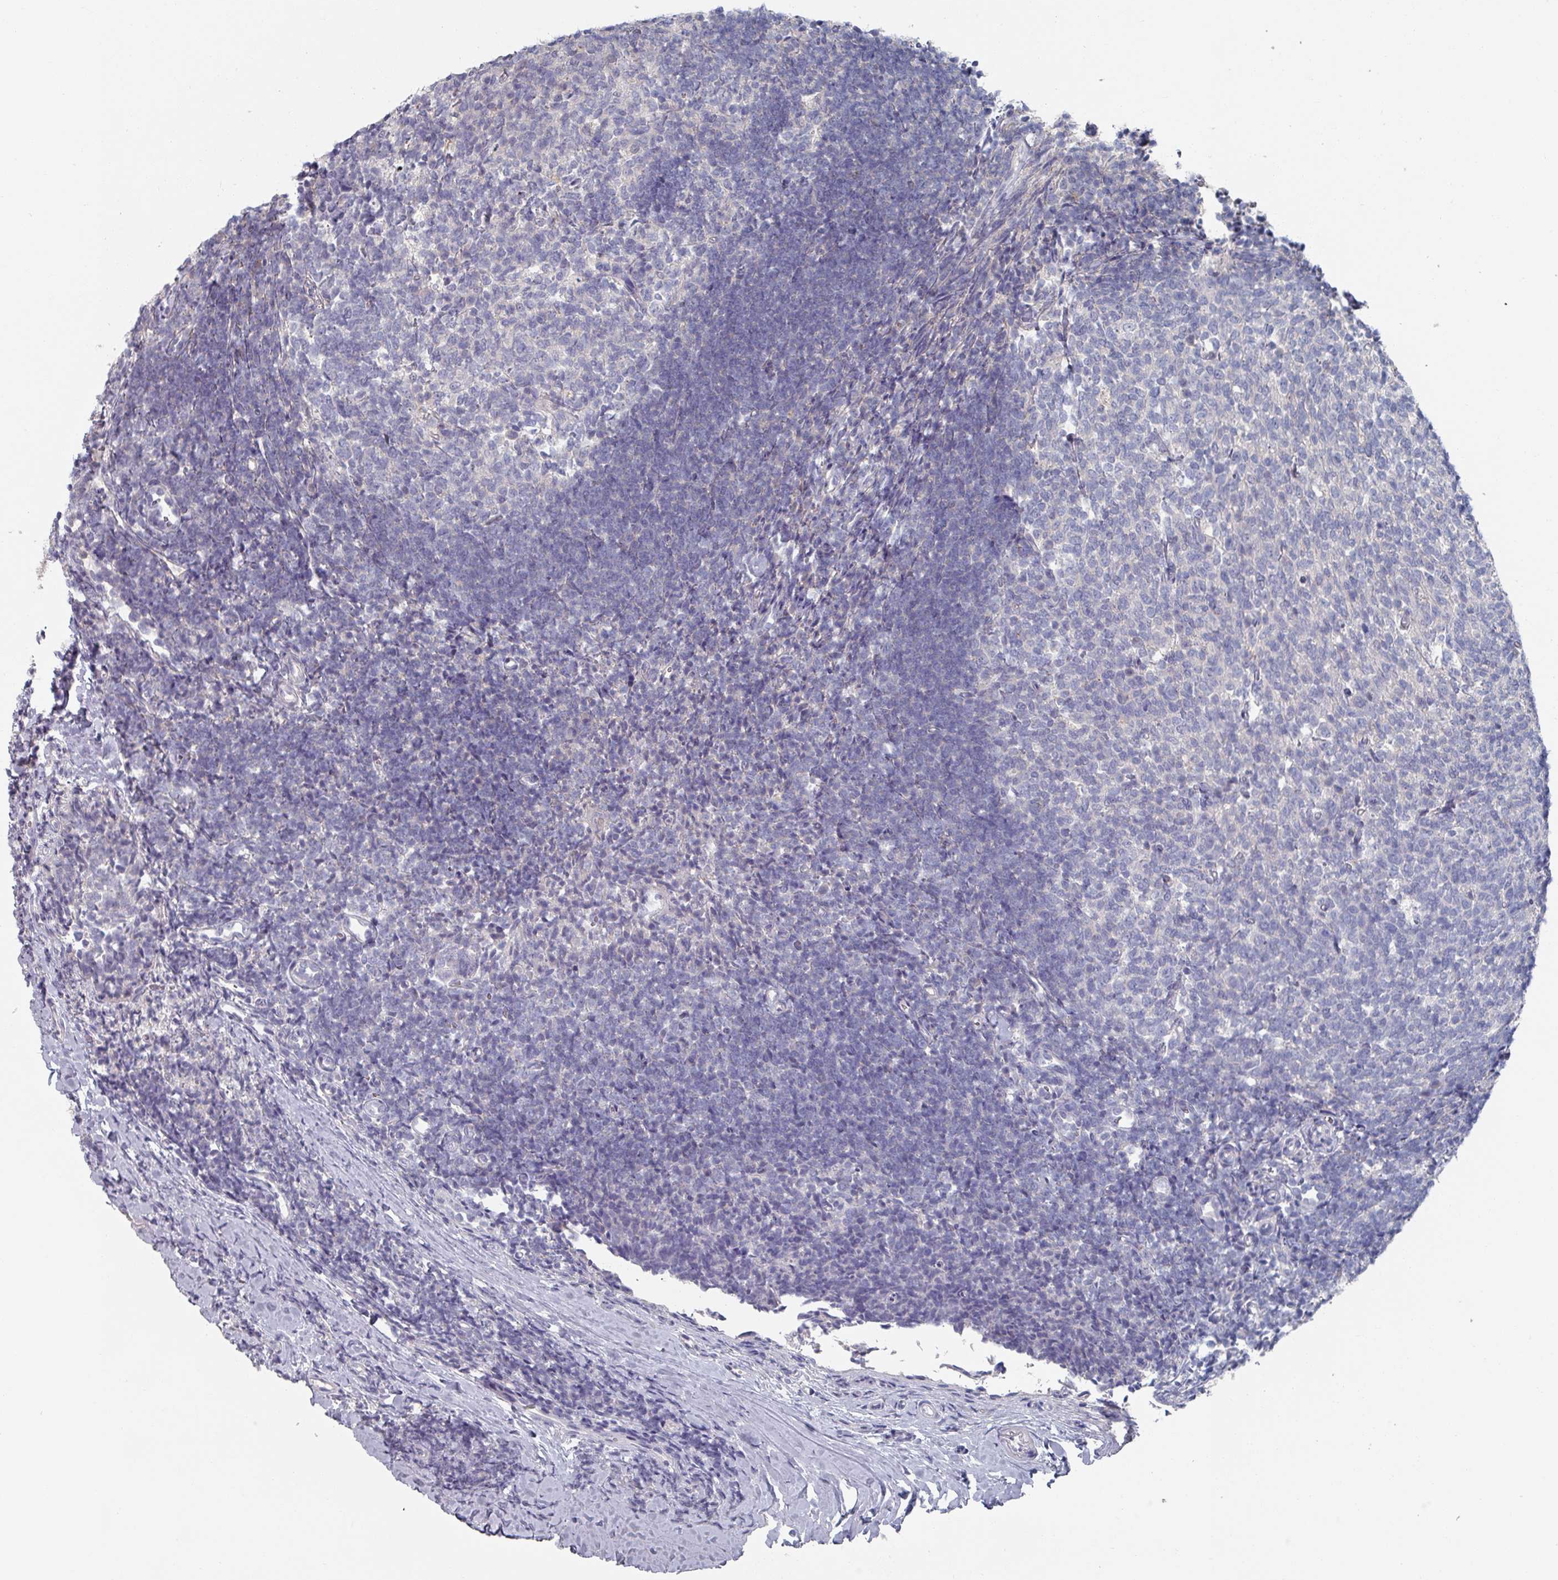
{"staining": {"intensity": "negative", "quantity": "none", "location": "none"}, "tissue": "tonsil", "cell_type": "Germinal center cells", "image_type": "normal", "snomed": [{"axis": "morphology", "description": "Normal tissue, NOS"}, {"axis": "topography", "description": "Tonsil"}], "caption": "DAB (3,3'-diaminobenzidine) immunohistochemical staining of benign human tonsil reveals no significant staining in germinal center cells.", "gene": "EFL1", "patient": {"sex": "female", "age": 10}}